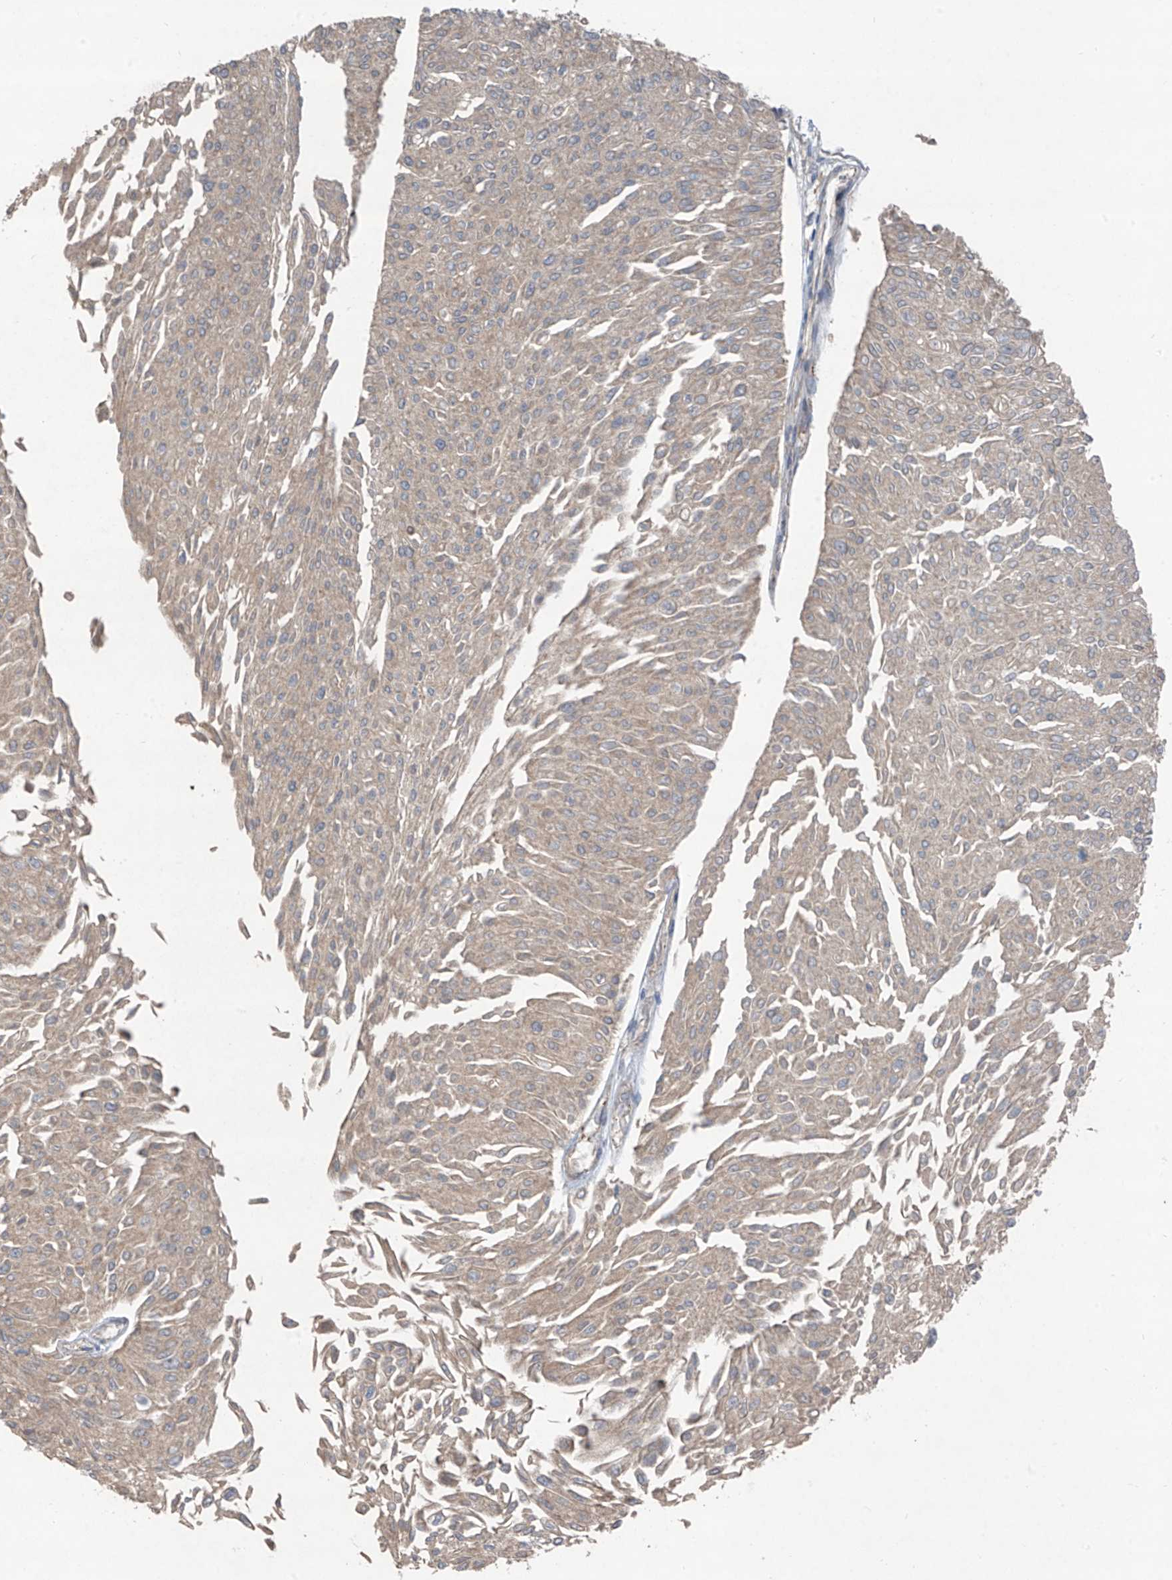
{"staining": {"intensity": "weak", "quantity": "<25%", "location": "cytoplasmic/membranous"}, "tissue": "urothelial cancer", "cell_type": "Tumor cells", "image_type": "cancer", "snomed": [{"axis": "morphology", "description": "Urothelial carcinoma, Low grade"}, {"axis": "topography", "description": "Urinary bladder"}], "caption": "DAB (3,3'-diaminobenzidine) immunohistochemical staining of urothelial cancer demonstrates no significant positivity in tumor cells.", "gene": "FOXRED2", "patient": {"sex": "male", "age": 67}}